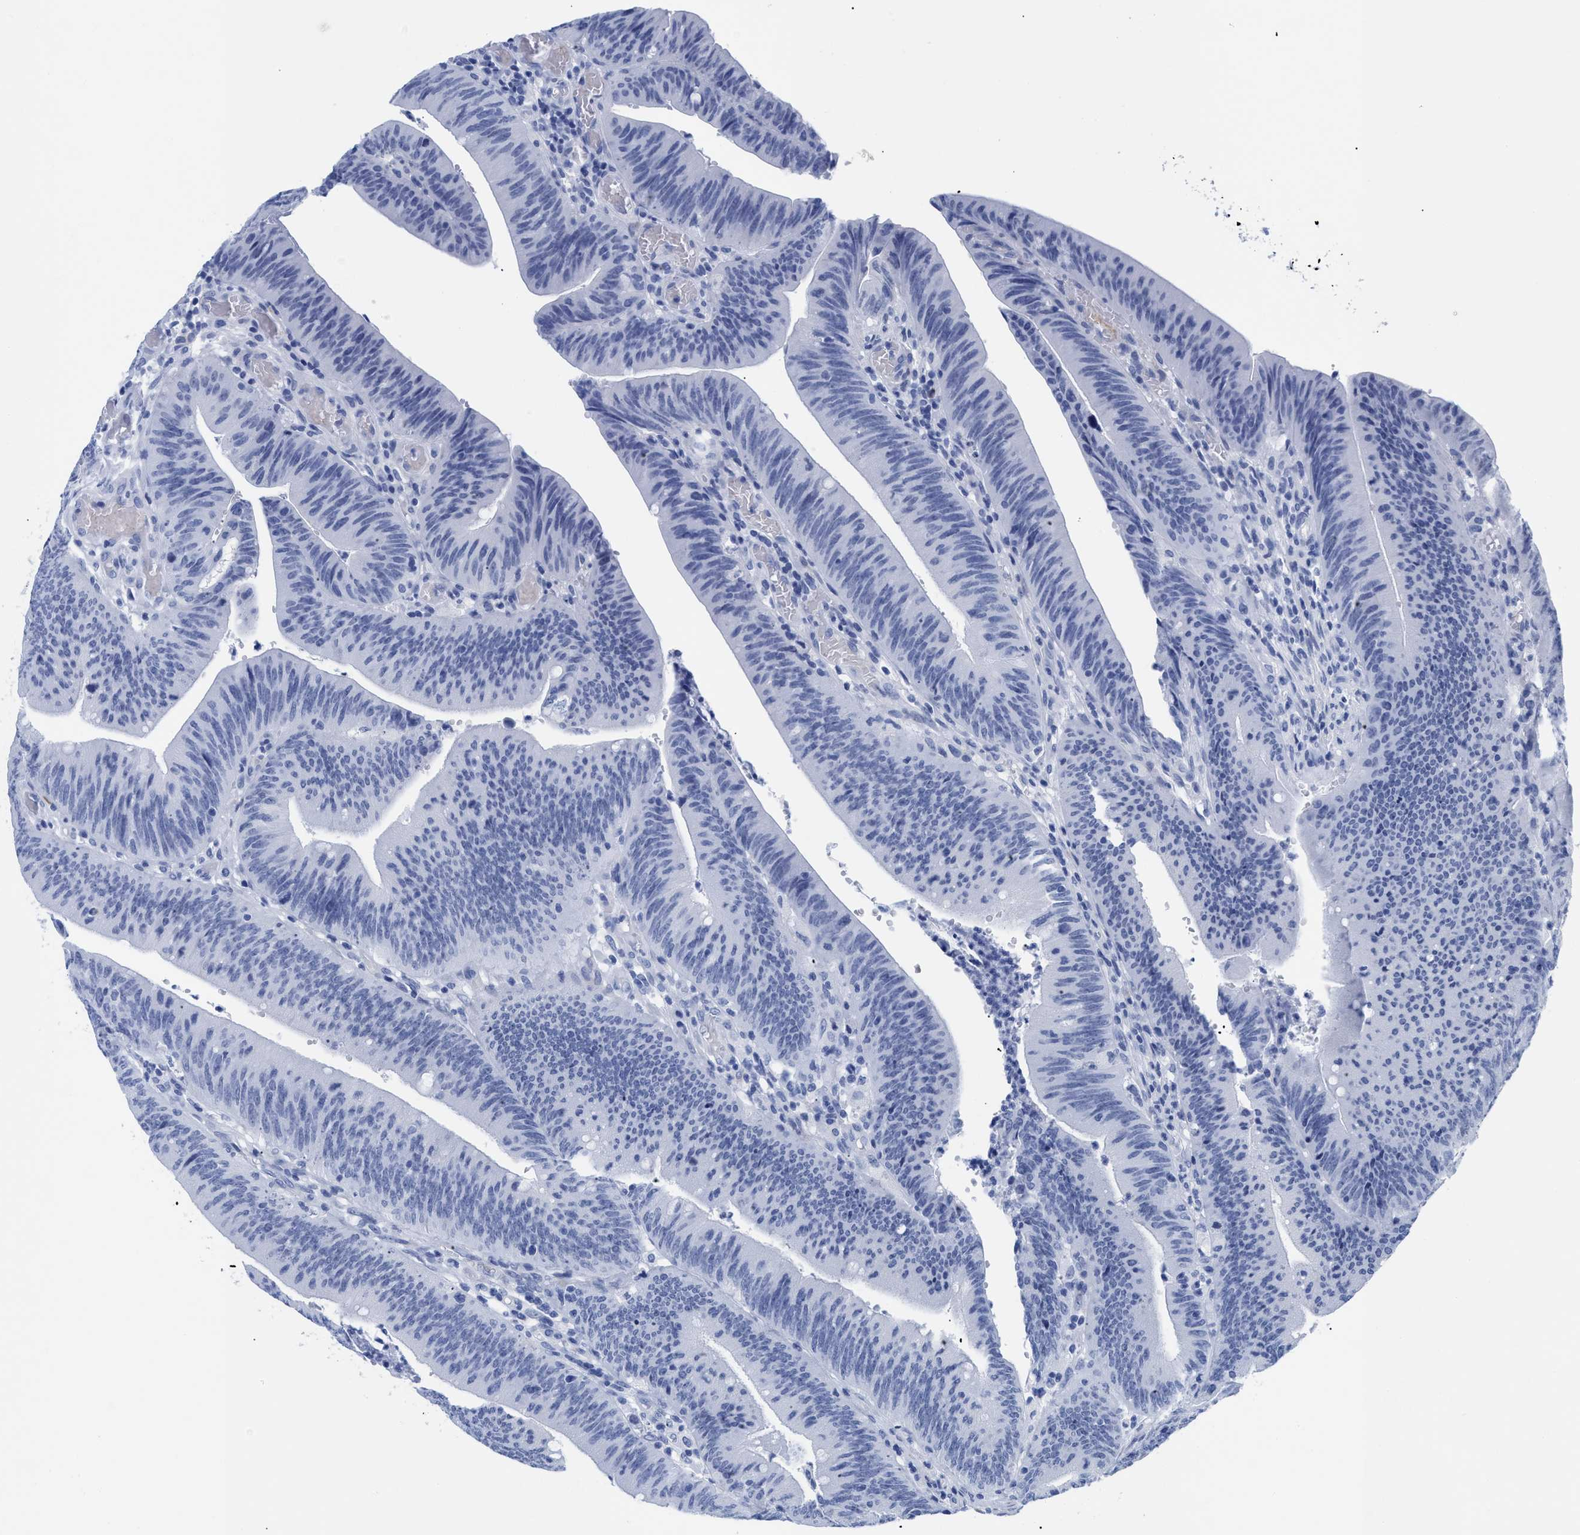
{"staining": {"intensity": "negative", "quantity": "none", "location": "none"}, "tissue": "colorectal cancer", "cell_type": "Tumor cells", "image_type": "cancer", "snomed": [{"axis": "morphology", "description": "Normal tissue, NOS"}, {"axis": "morphology", "description": "Adenocarcinoma, NOS"}, {"axis": "topography", "description": "Rectum"}], "caption": "There is no significant expression in tumor cells of colorectal cancer. (Stains: DAB IHC with hematoxylin counter stain, Microscopy: brightfield microscopy at high magnification).", "gene": "DUSP26", "patient": {"sex": "female", "age": 66}}